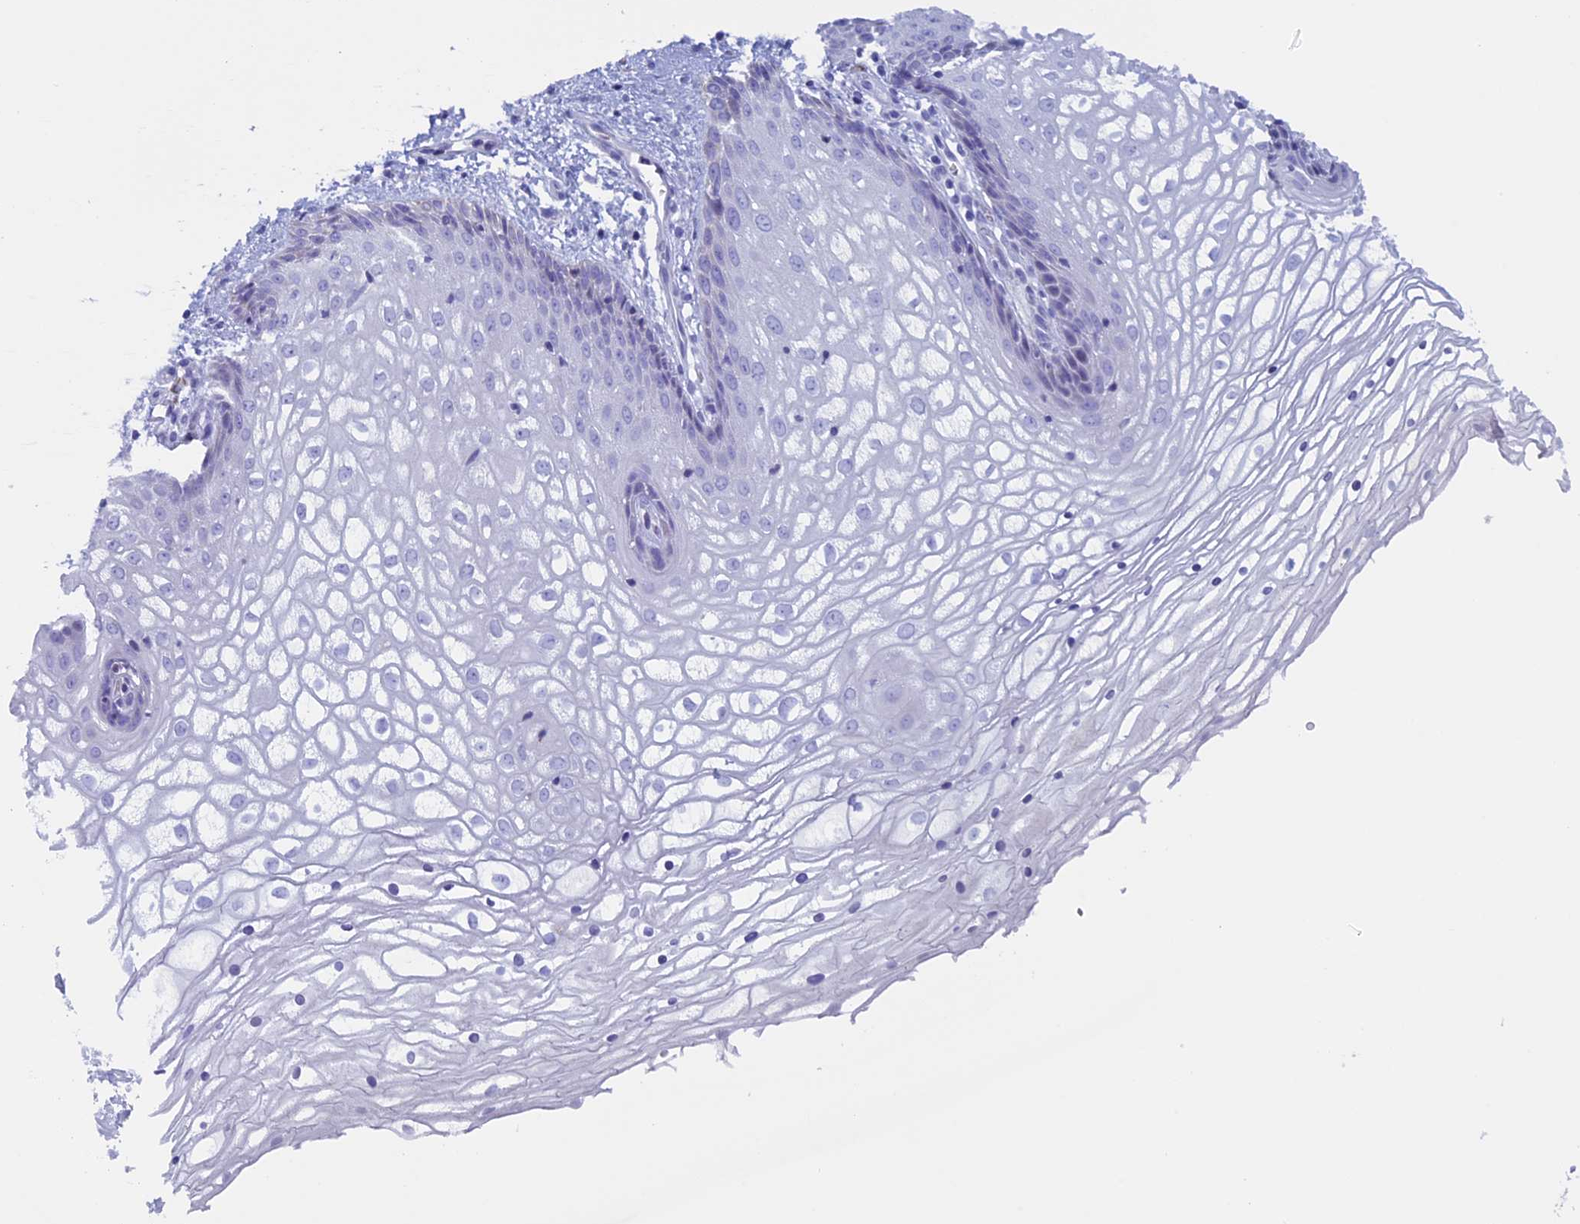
{"staining": {"intensity": "negative", "quantity": "none", "location": "none"}, "tissue": "vagina", "cell_type": "Squamous epithelial cells", "image_type": "normal", "snomed": [{"axis": "morphology", "description": "Normal tissue, NOS"}, {"axis": "topography", "description": "Vagina"}], "caption": "The photomicrograph reveals no staining of squamous epithelial cells in benign vagina. (DAB (3,3'-diaminobenzidine) immunohistochemistry (IHC) visualized using brightfield microscopy, high magnification).", "gene": "ZNF563", "patient": {"sex": "female", "age": 34}}